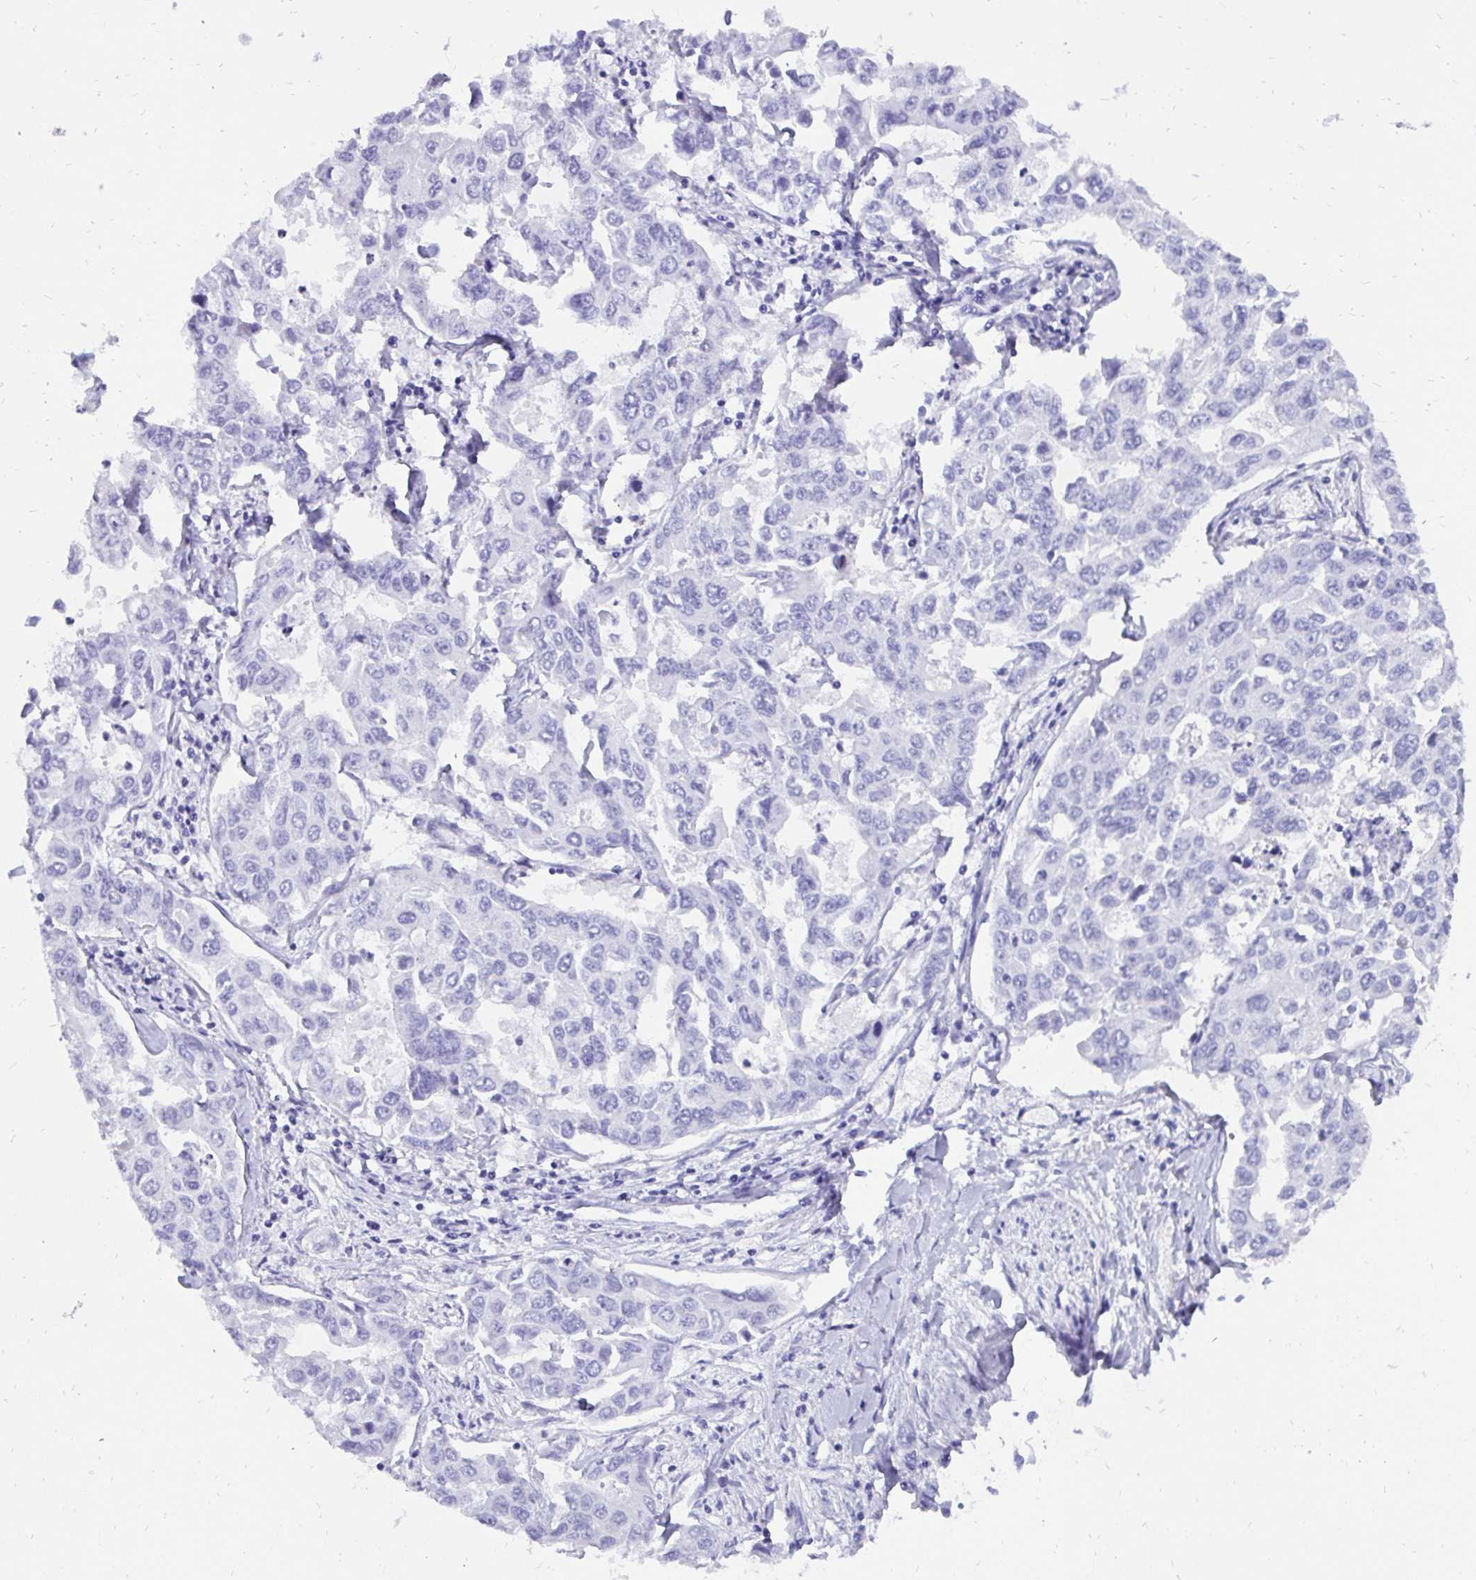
{"staining": {"intensity": "negative", "quantity": "none", "location": "none"}, "tissue": "lung cancer", "cell_type": "Tumor cells", "image_type": "cancer", "snomed": [{"axis": "morphology", "description": "Adenocarcinoma, NOS"}, {"axis": "topography", "description": "Lung"}], "caption": "An image of human lung adenocarcinoma is negative for staining in tumor cells.", "gene": "KRT13", "patient": {"sex": "male", "age": 64}}